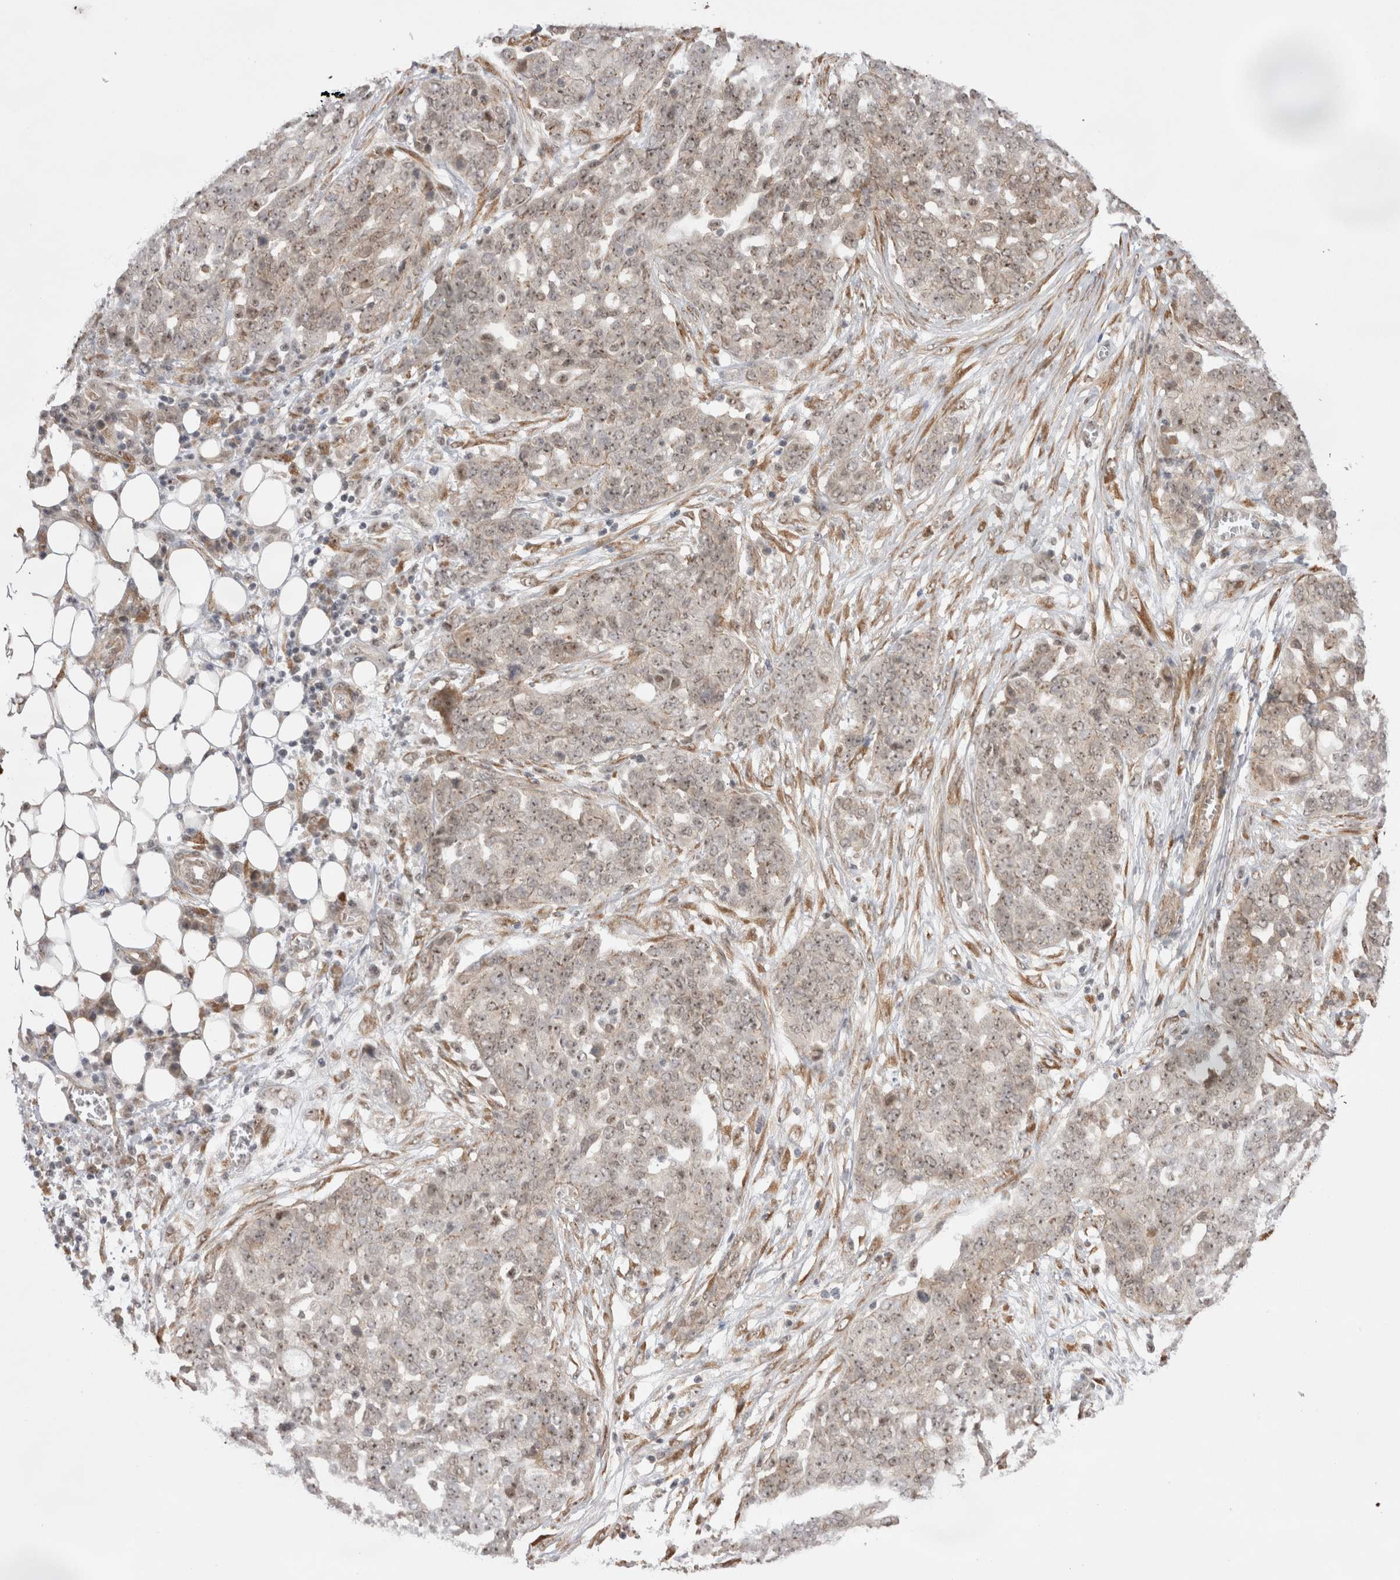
{"staining": {"intensity": "weak", "quantity": ">75%", "location": "cytoplasmic/membranous,nuclear"}, "tissue": "ovarian cancer", "cell_type": "Tumor cells", "image_type": "cancer", "snomed": [{"axis": "morphology", "description": "Cystadenocarcinoma, serous, NOS"}, {"axis": "topography", "description": "Soft tissue"}, {"axis": "topography", "description": "Ovary"}], "caption": "High-power microscopy captured an immunohistochemistry histopathology image of ovarian serous cystadenocarcinoma, revealing weak cytoplasmic/membranous and nuclear expression in about >75% of tumor cells. Immunohistochemistry (ihc) stains the protein of interest in brown and the nuclei are stained blue.", "gene": "EXOSC4", "patient": {"sex": "female", "age": 57}}